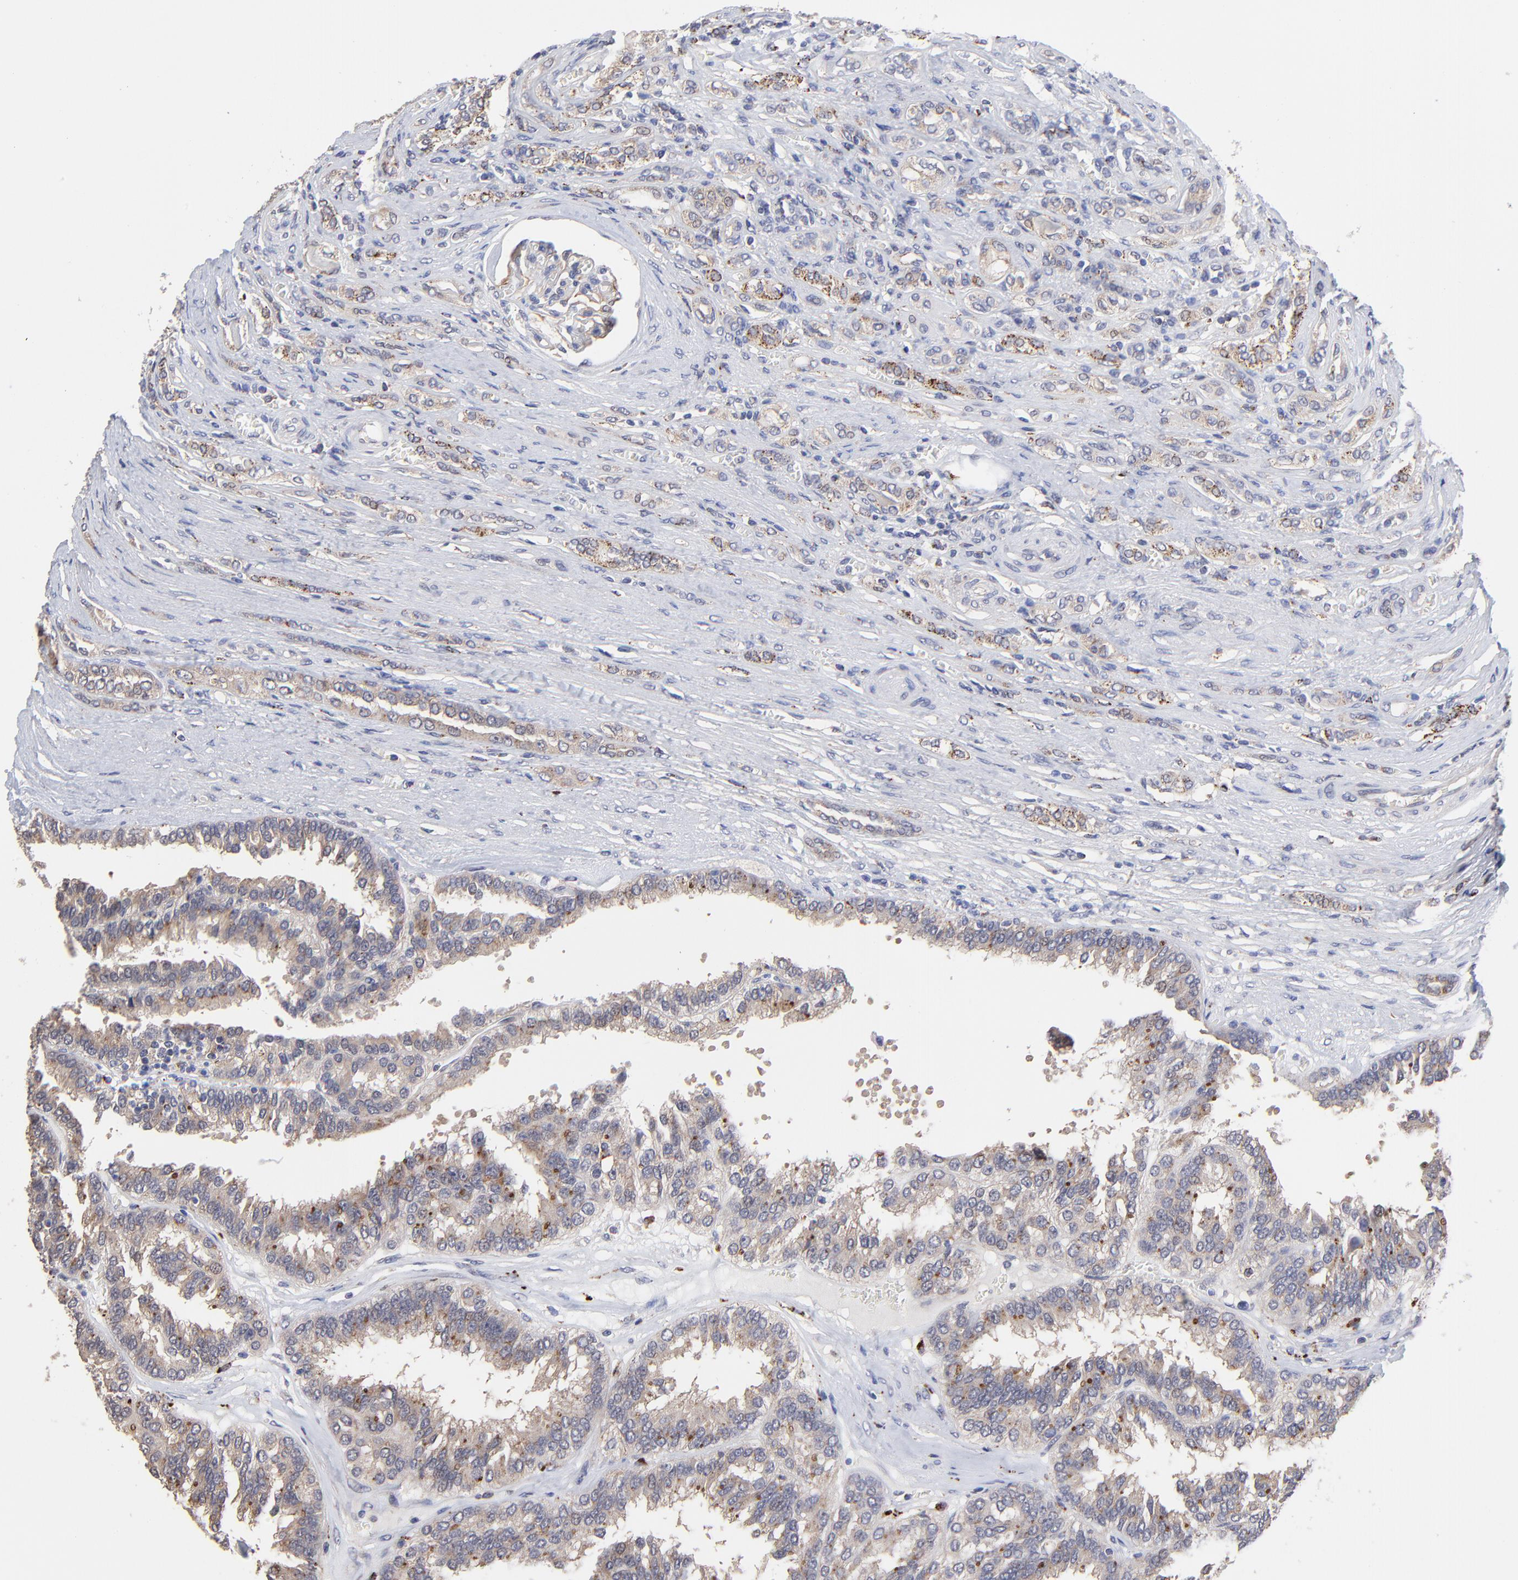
{"staining": {"intensity": "moderate", "quantity": "25%-75%", "location": "cytoplasmic/membranous"}, "tissue": "renal cancer", "cell_type": "Tumor cells", "image_type": "cancer", "snomed": [{"axis": "morphology", "description": "Adenocarcinoma, NOS"}, {"axis": "topography", "description": "Kidney"}], "caption": "Immunohistochemistry (DAB) staining of human adenocarcinoma (renal) shows moderate cytoplasmic/membranous protein positivity in approximately 25%-75% of tumor cells.", "gene": "PDE4B", "patient": {"sex": "male", "age": 46}}